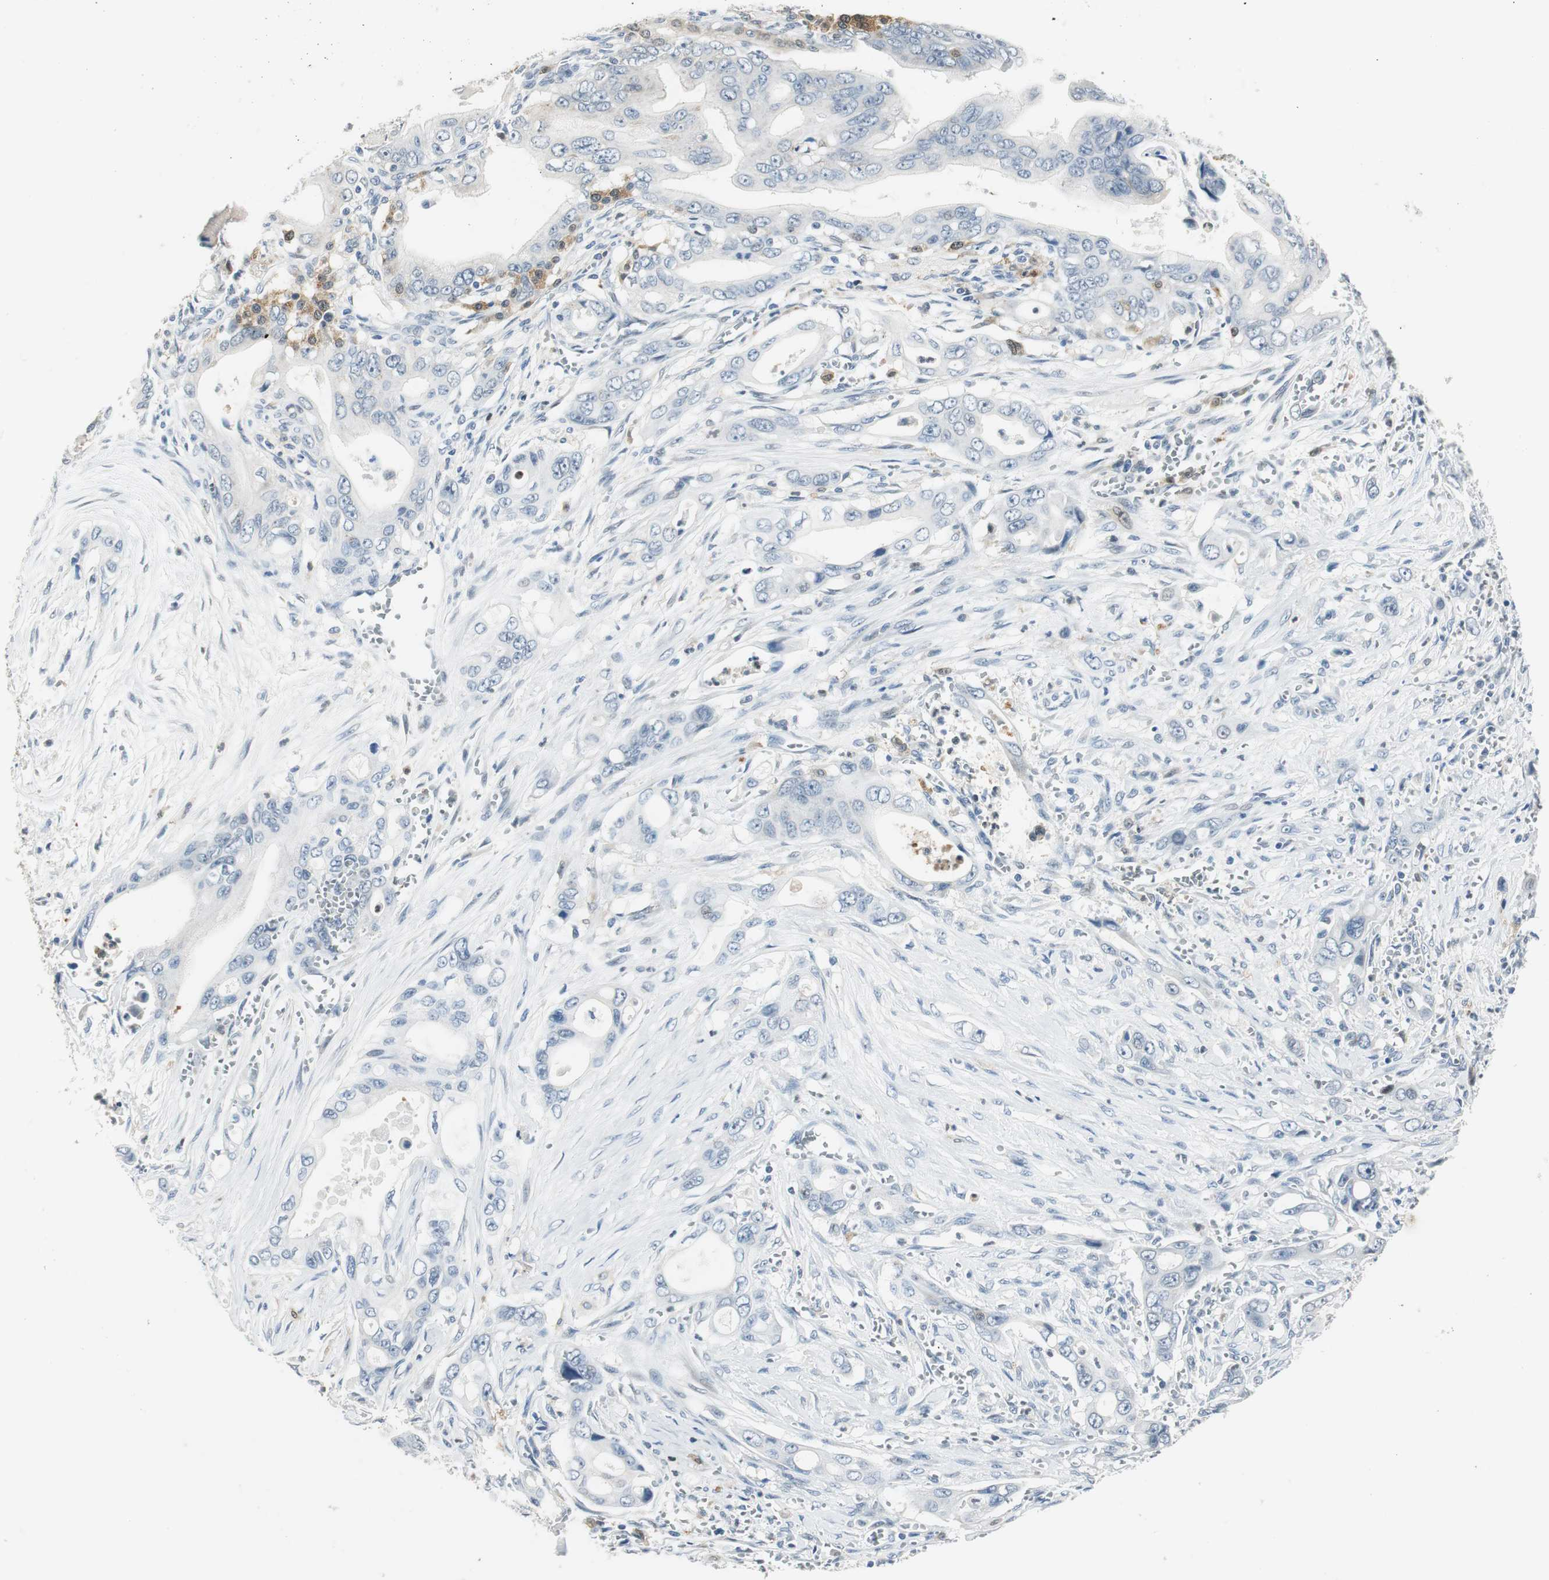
{"staining": {"intensity": "negative", "quantity": "none", "location": "none"}, "tissue": "pancreatic cancer", "cell_type": "Tumor cells", "image_type": "cancer", "snomed": [{"axis": "morphology", "description": "Adenocarcinoma, NOS"}, {"axis": "topography", "description": "Pancreas"}], "caption": "A photomicrograph of human pancreatic cancer is negative for staining in tumor cells. (DAB (3,3'-diaminobenzidine) immunohistochemistry with hematoxylin counter stain).", "gene": "ME1", "patient": {"sex": "male", "age": 59}}